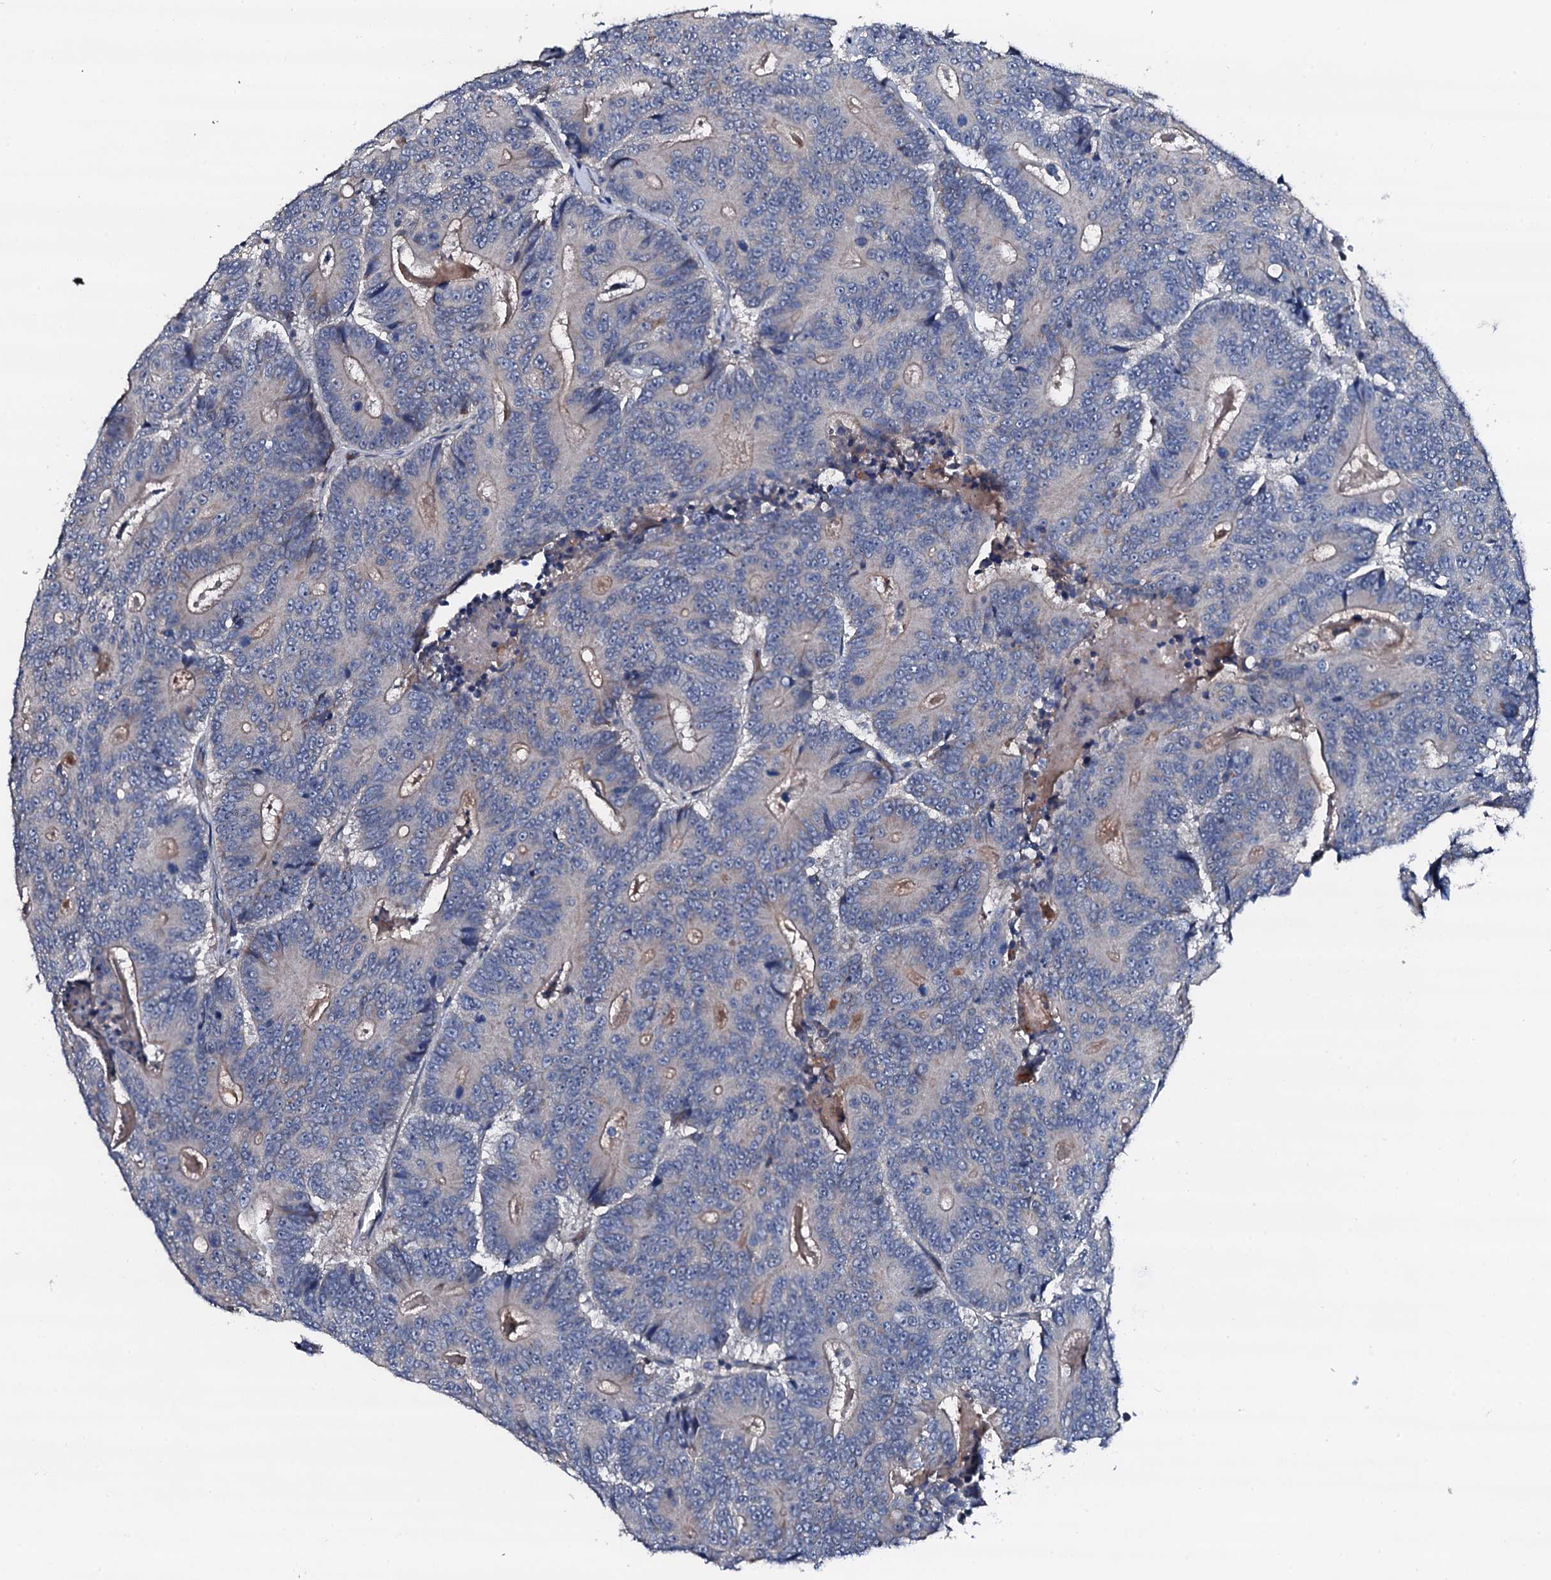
{"staining": {"intensity": "negative", "quantity": "none", "location": "none"}, "tissue": "colorectal cancer", "cell_type": "Tumor cells", "image_type": "cancer", "snomed": [{"axis": "morphology", "description": "Adenocarcinoma, NOS"}, {"axis": "topography", "description": "Colon"}], "caption": "This is an immunohistochemistry photomicrograph of adenocarcinoma (colorectal). There is no staining in tumor cells.", "gene": "TRAFD1", "patient": {"sex": "male", "age": 83}}